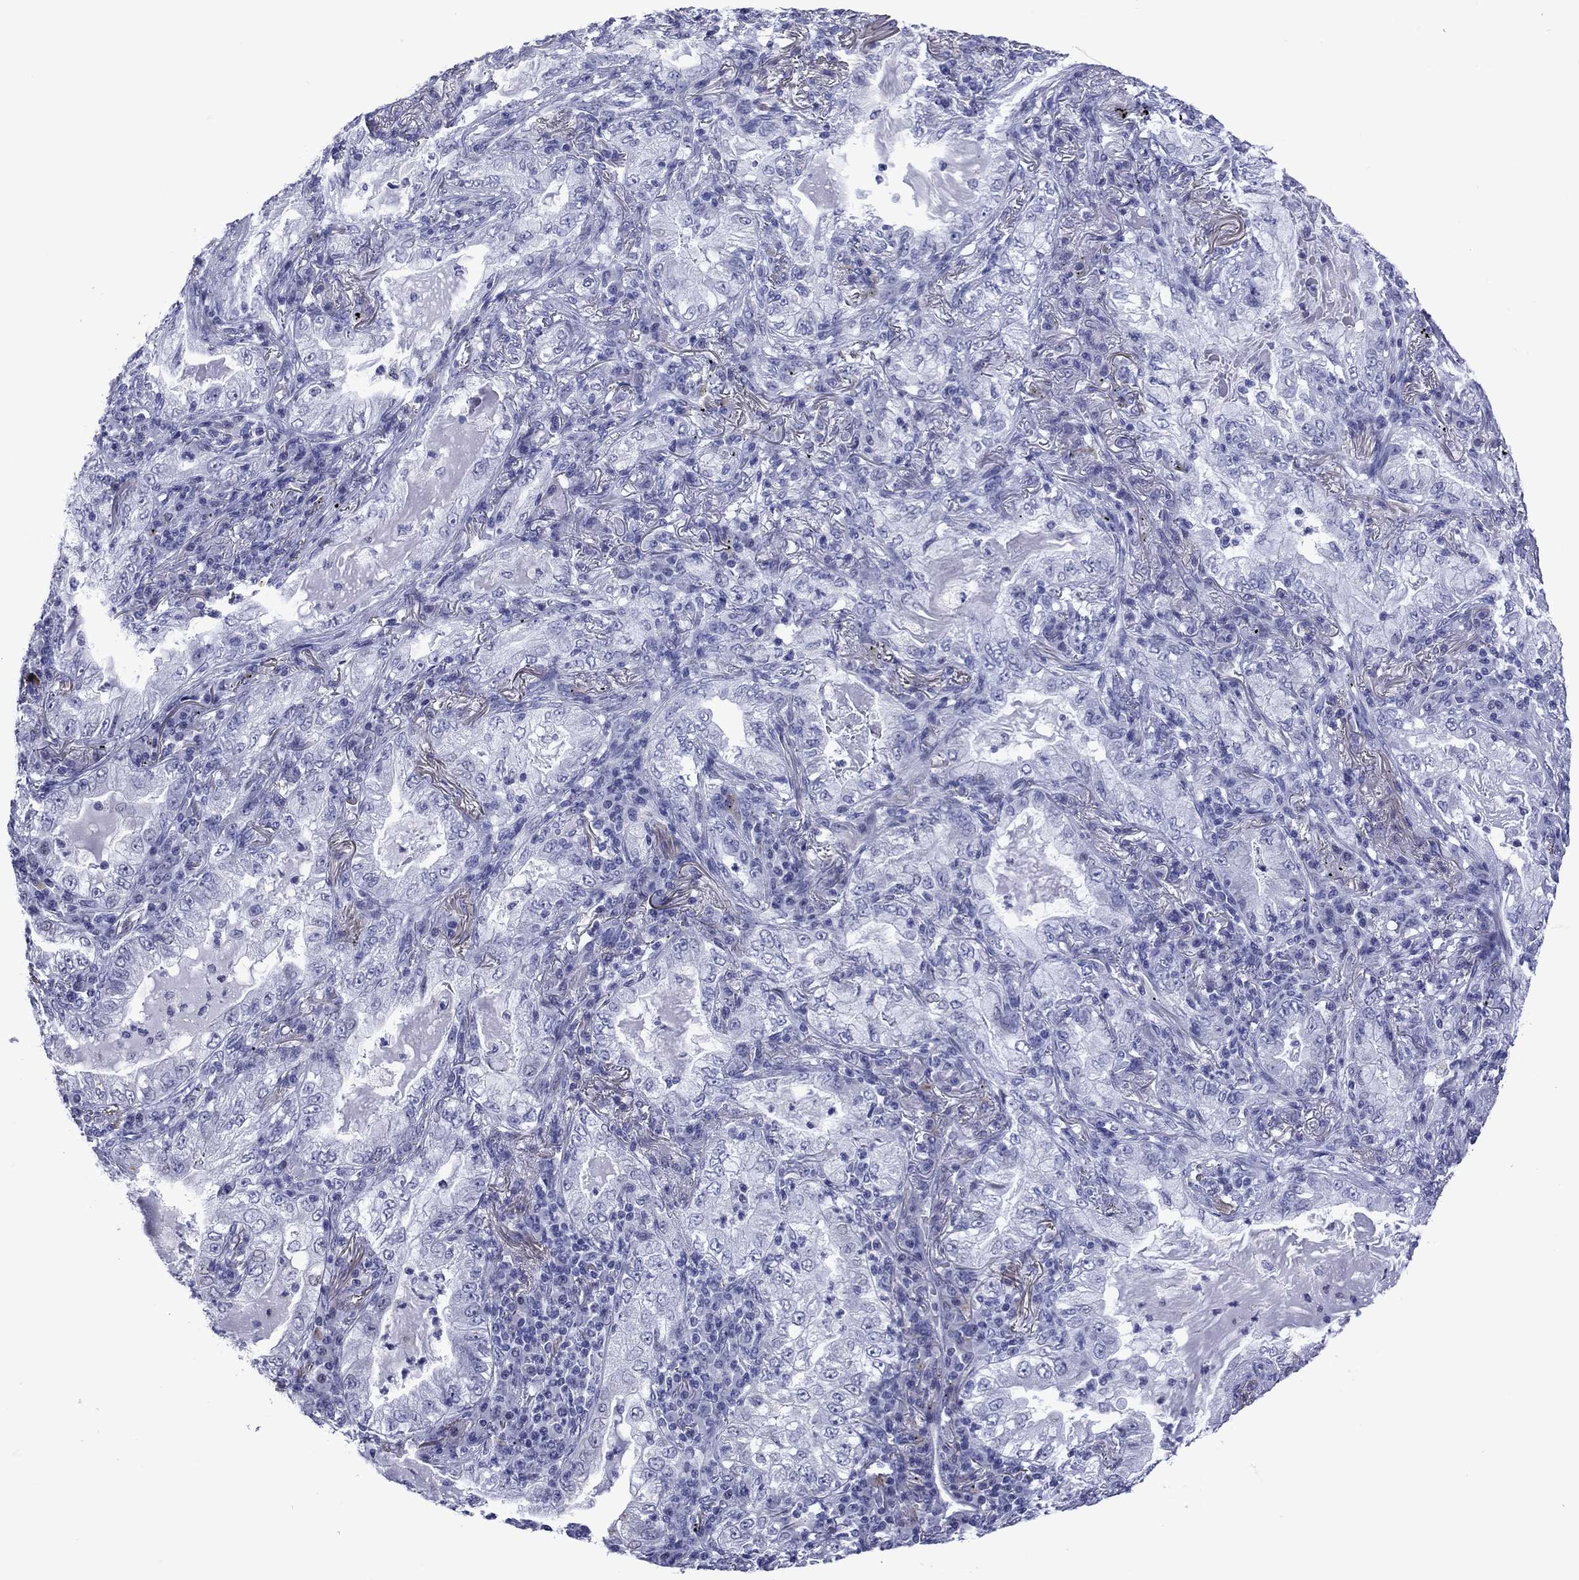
{"staining": {"intensity": "negative", "quantity": "none", "location": "none"}, "tissue": "lung cancer", "cell_type": "Tumor cells", "image_type": "cancer", "snomed": [{"axis": "morphology", "description": "Adenocarcinoma, NOS"}, {"axis": "topography", "description": "Lung"}], "caption": "High magnification brightfield microscopy of adenocarcinoma (lung) stained with DAB (3,3'-diaminobenzidine) (brown) and counterstained with hematoxylin (blue): tumor cells show no significant positivity.", "gene": "PIWIL1", "patient": {"sex": "female", "age": 73}}